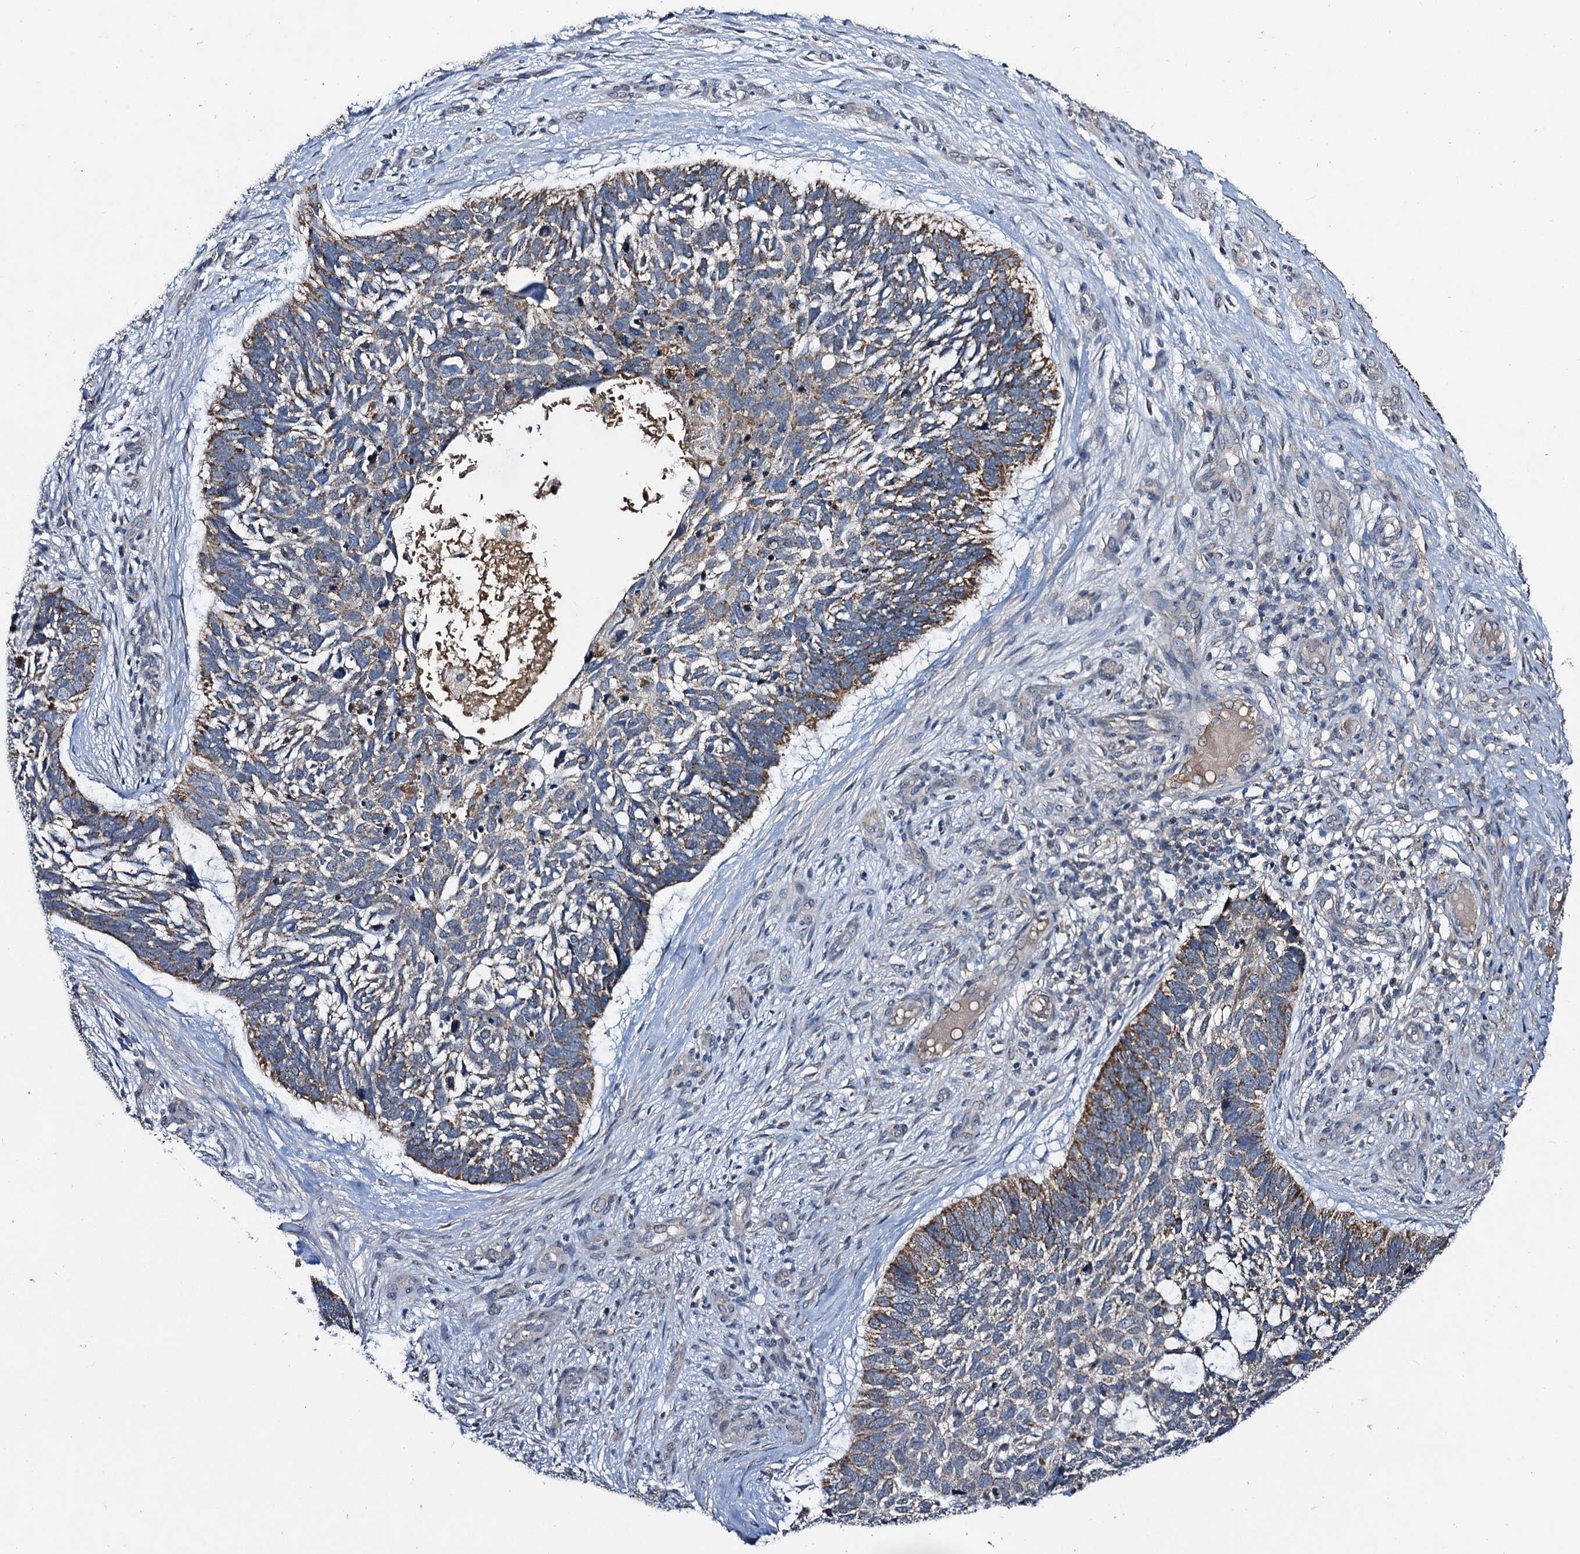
{"staining": {"intensity": "moderate", "quantity": "<25%", "location": "cytoplasmic/membranous"}, "tissue": "skin cancer", "cell_type": "Tumor cells", "image_type": "cancer", "snomed": [{"axis": "morphology", "description": "Basal cell carcinoma"}, {"axis": "topography", "description": "Skin"}], "caption": "Immunohistochemistry (IHC) photomicrograph of neoplastic tissue: human skin cancer (basal cell carcinoma) stained using immunohistochemistry shows low levels of moderate protein expression localized specifically in the cytoplasmic/membranous of tumor cells, appearing as a cytoplasmic/membranous brown color.", "gene": "VPS37D", "patient": {"sex": "male", "age": 88}}